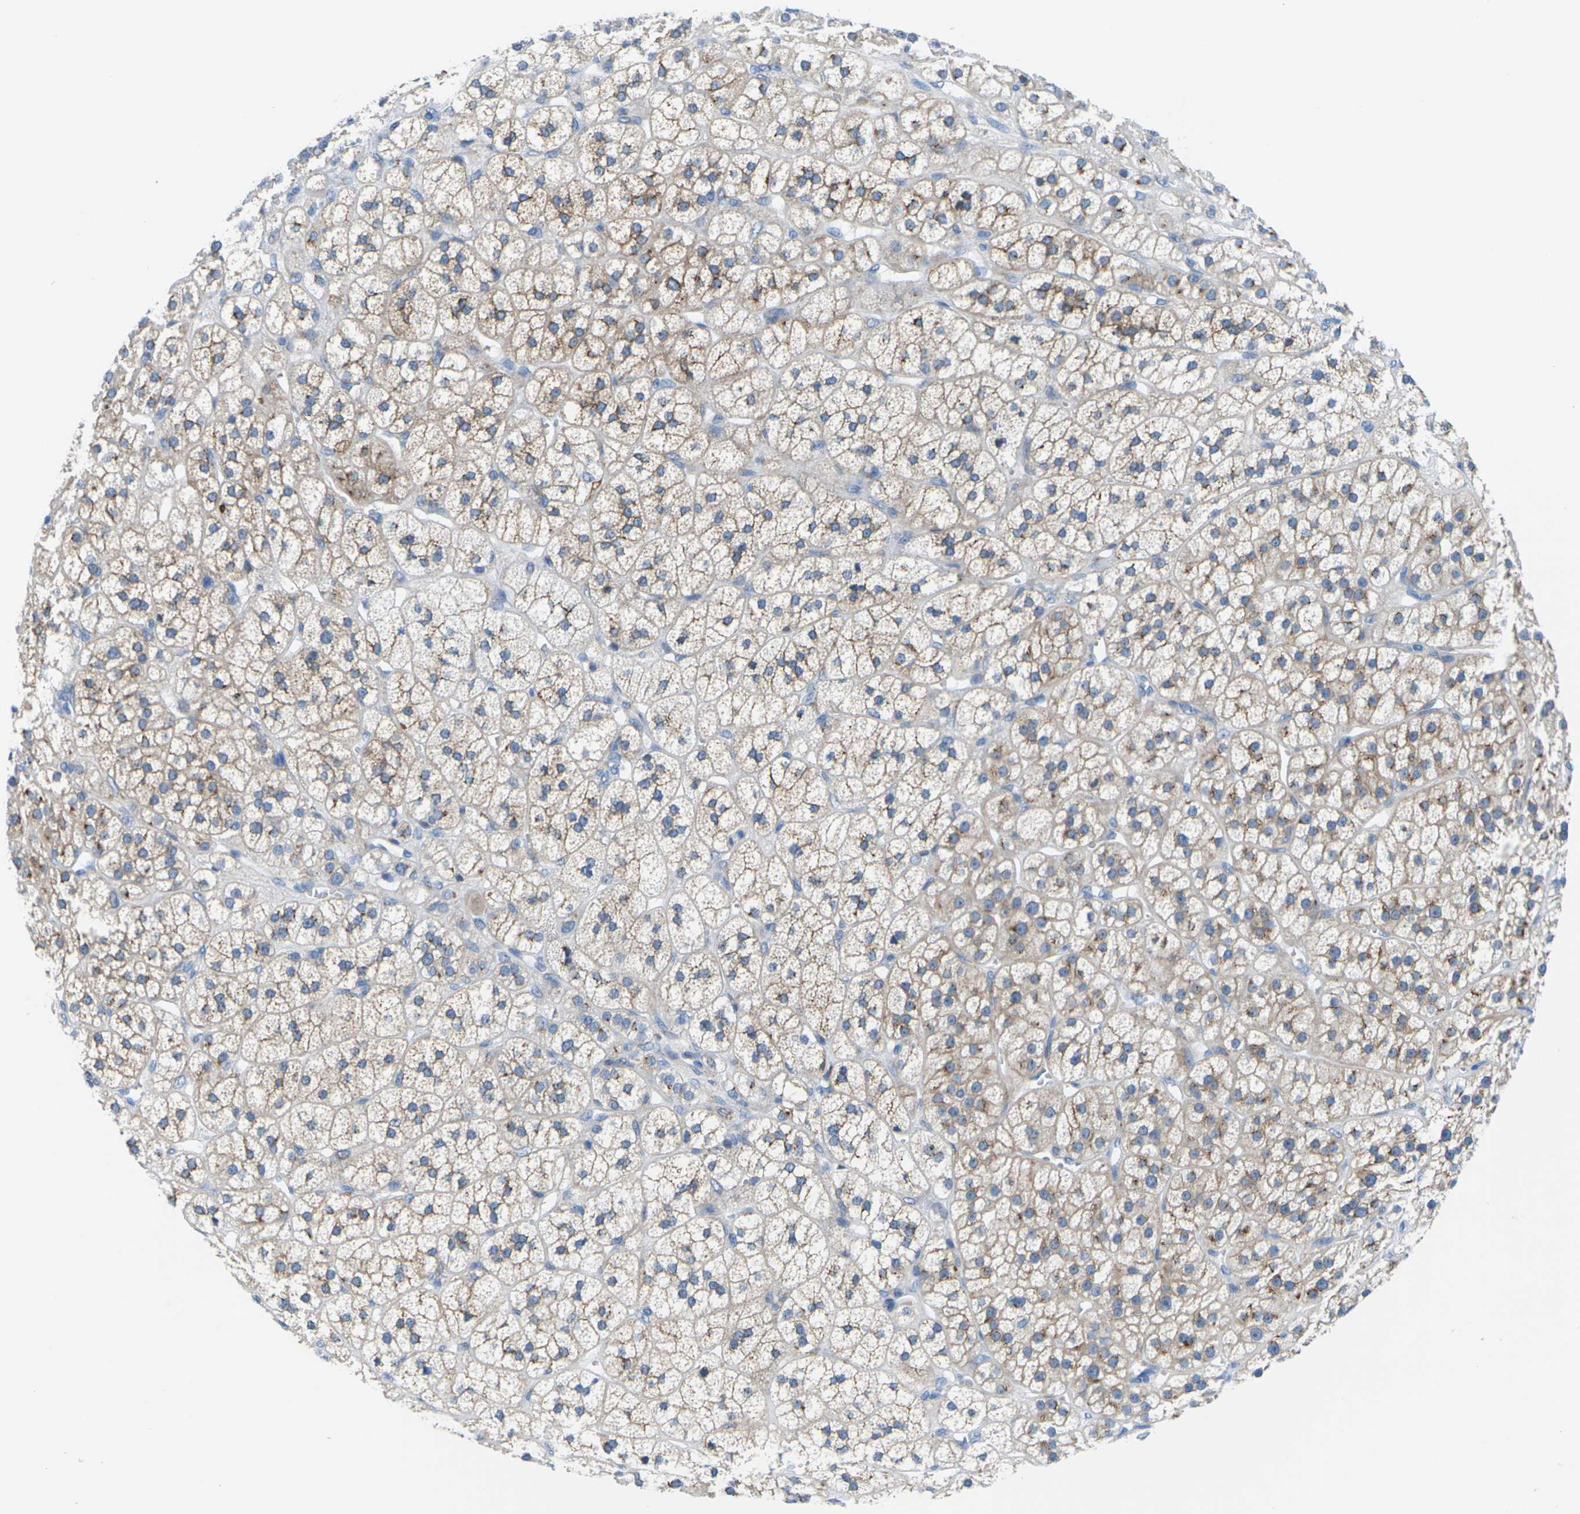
{"staining": {"intensity": "moderate", "quantity": "25%-75%", "location": "cytoplasmic/membranous"}, "tissue": "adrenal gland", "cell_type": "Glandular cells", "image_type": "normal", "snomed": [{"axis": "morphology", "description": "Normal tissue, NOS"}, {"axis": "topography", "description": "Adrenal gland"}], "caption": "A high-resolution histopathology image shows immunohistochemistry staining of benign adrenal gland, which shows moderate cytoplasmic/membranous expression in about 25%-75% of glandular cells. The protein is stained brown, and the nuclei are stained in blue (DAB (3,3'-diaminobenzidine) IHC with brightfield microscopy, high magnification).", "gene": "SYNGR2", "patient": {"sex": "male", "age": 56}}